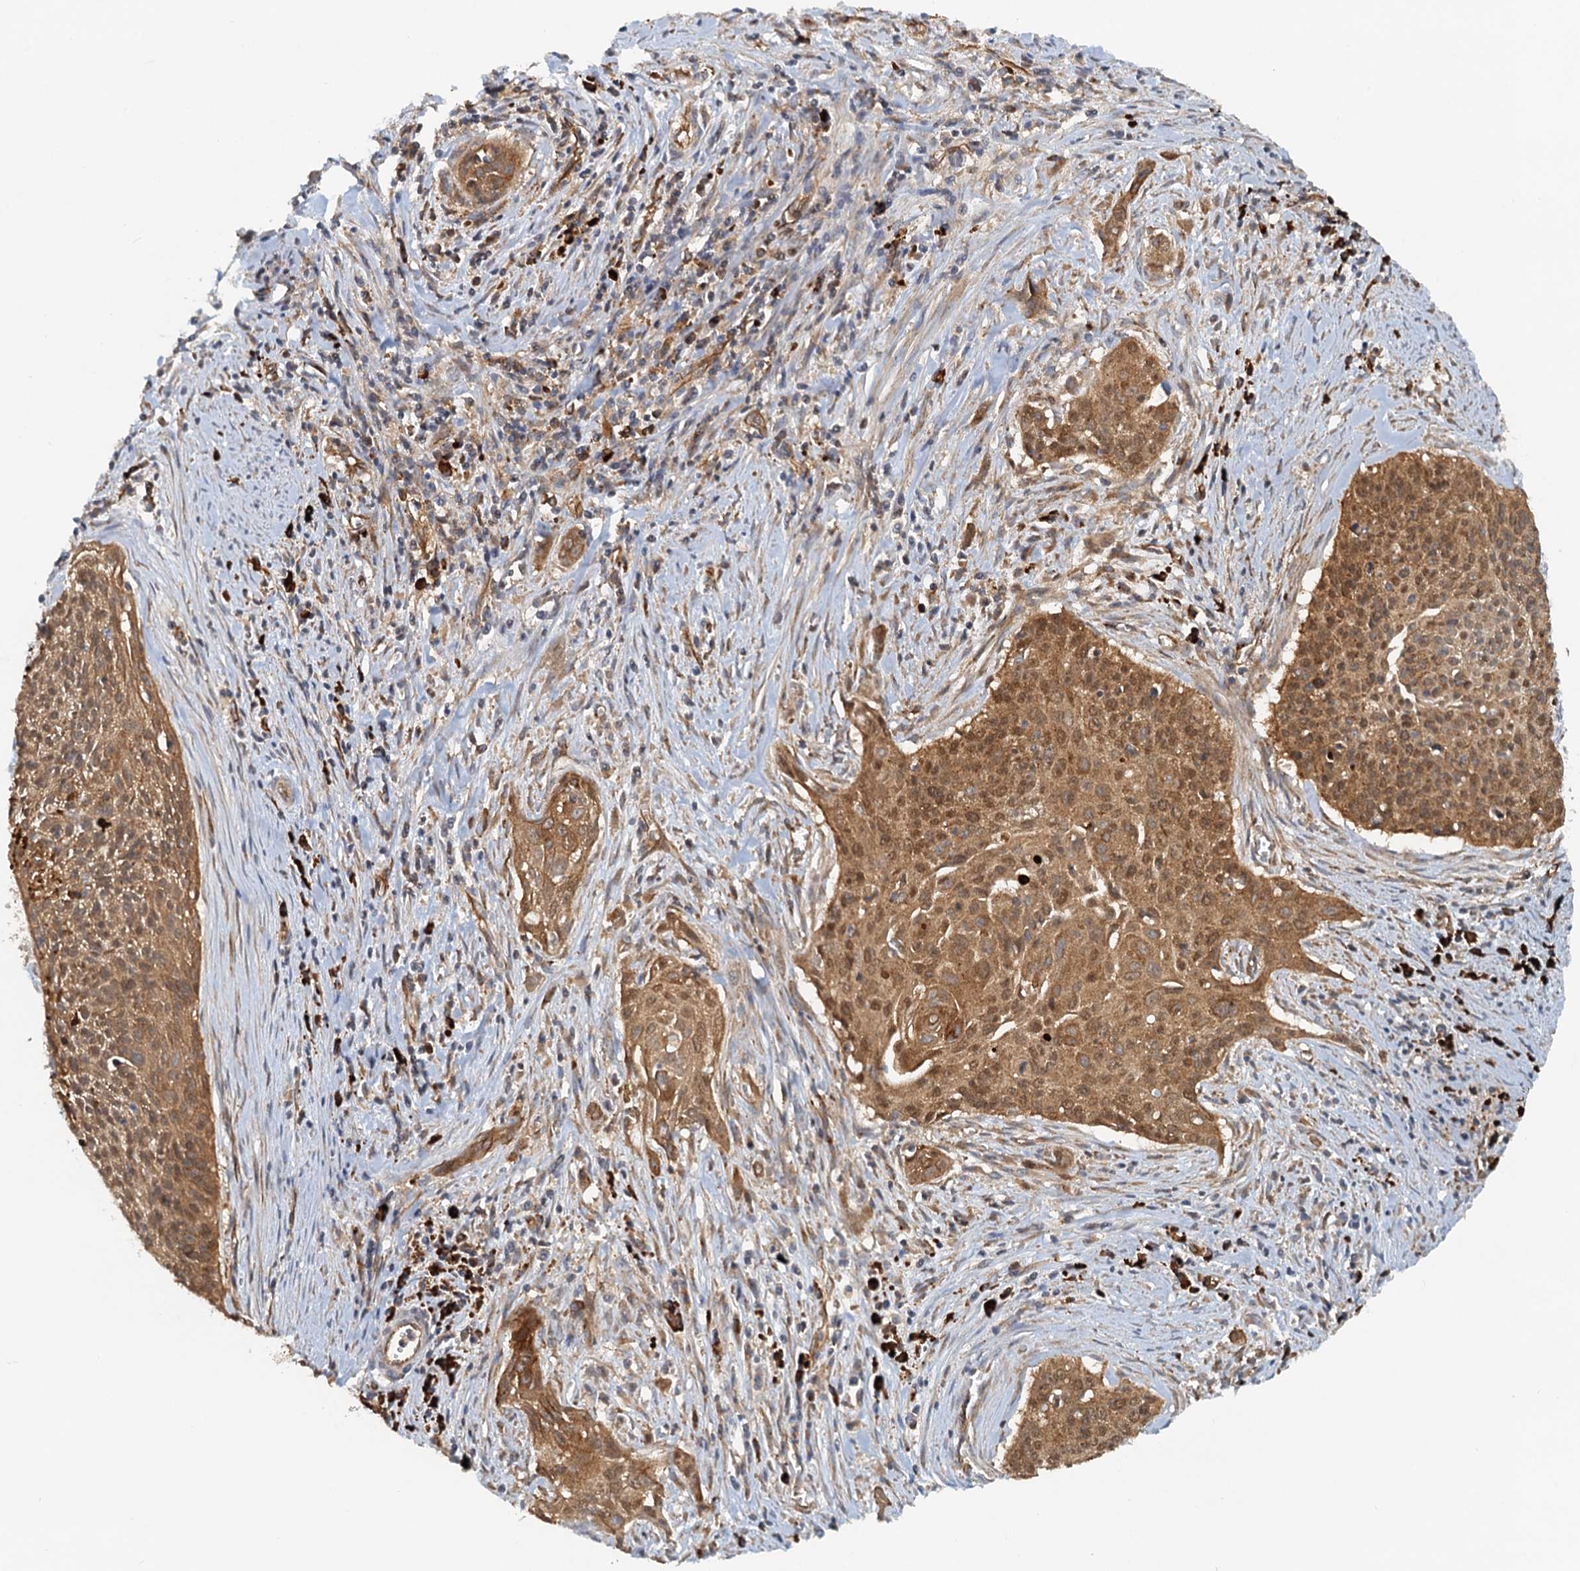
{"staining": {"intensity": "moderate", "quantity": ">75%", "location": "cytoplasmic/membranous"}, "tissue": "cervical cancer", "cell_type": "Tumor cells", "image_type": "cancer", "snomed": [{"axis": "morphology", "description": "Squamous cell carcinoma, NOS"}, {"axis": "topography", "description": "Cervix"}], "caption": "This image displays squamous cell carcinoma (cervical) stained with immunohistochemistry to label a protein in brown. The cytoplasmic/membranous of tumor cells show moderate positivity for the protein. Nuclei are counter-stained blue.", "gene": "NIPAL3", "patient": {"sex": "female", "age": 55}}